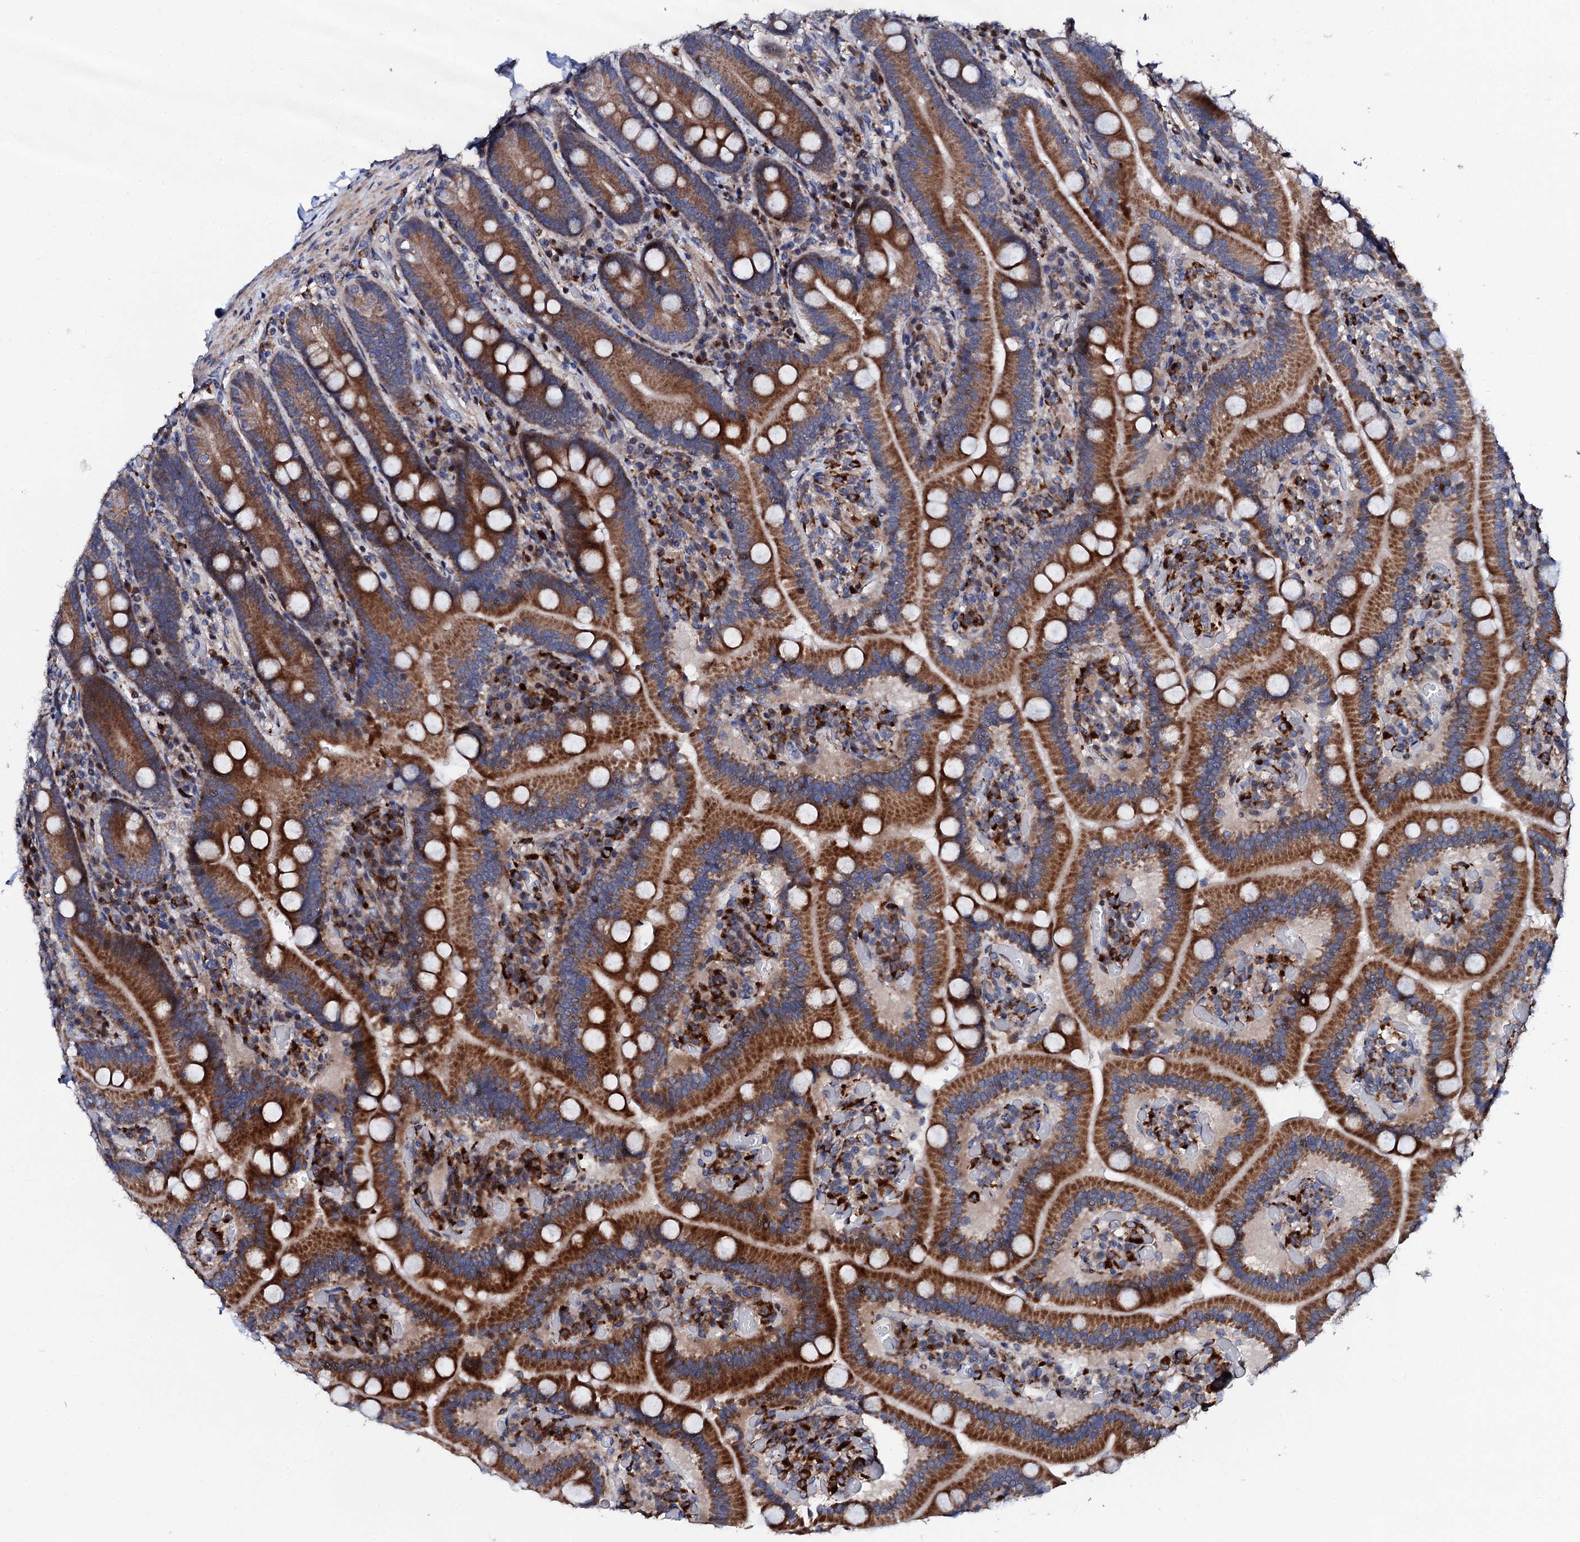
{"staining": {"intensity": "strong", "quantity": ">75%", "location": "cytoplasmic/membranous"}, "tissue": "duodenum", "cell_type": "Glandular cells", "image_type": "normal", "snomed": [{"axis": "morphology", "description": "Normal tissue, NOS"}, {"axis": "topography", "description": "Duodenum"}], "caption": "This is a micrograph of IHC staining of normal duodenum, which shows strong expression in the cytoplasmic/membranous of glandular cells.", "gene": "TCIRG1", "patient": {"sex": "female", "age": 62}}